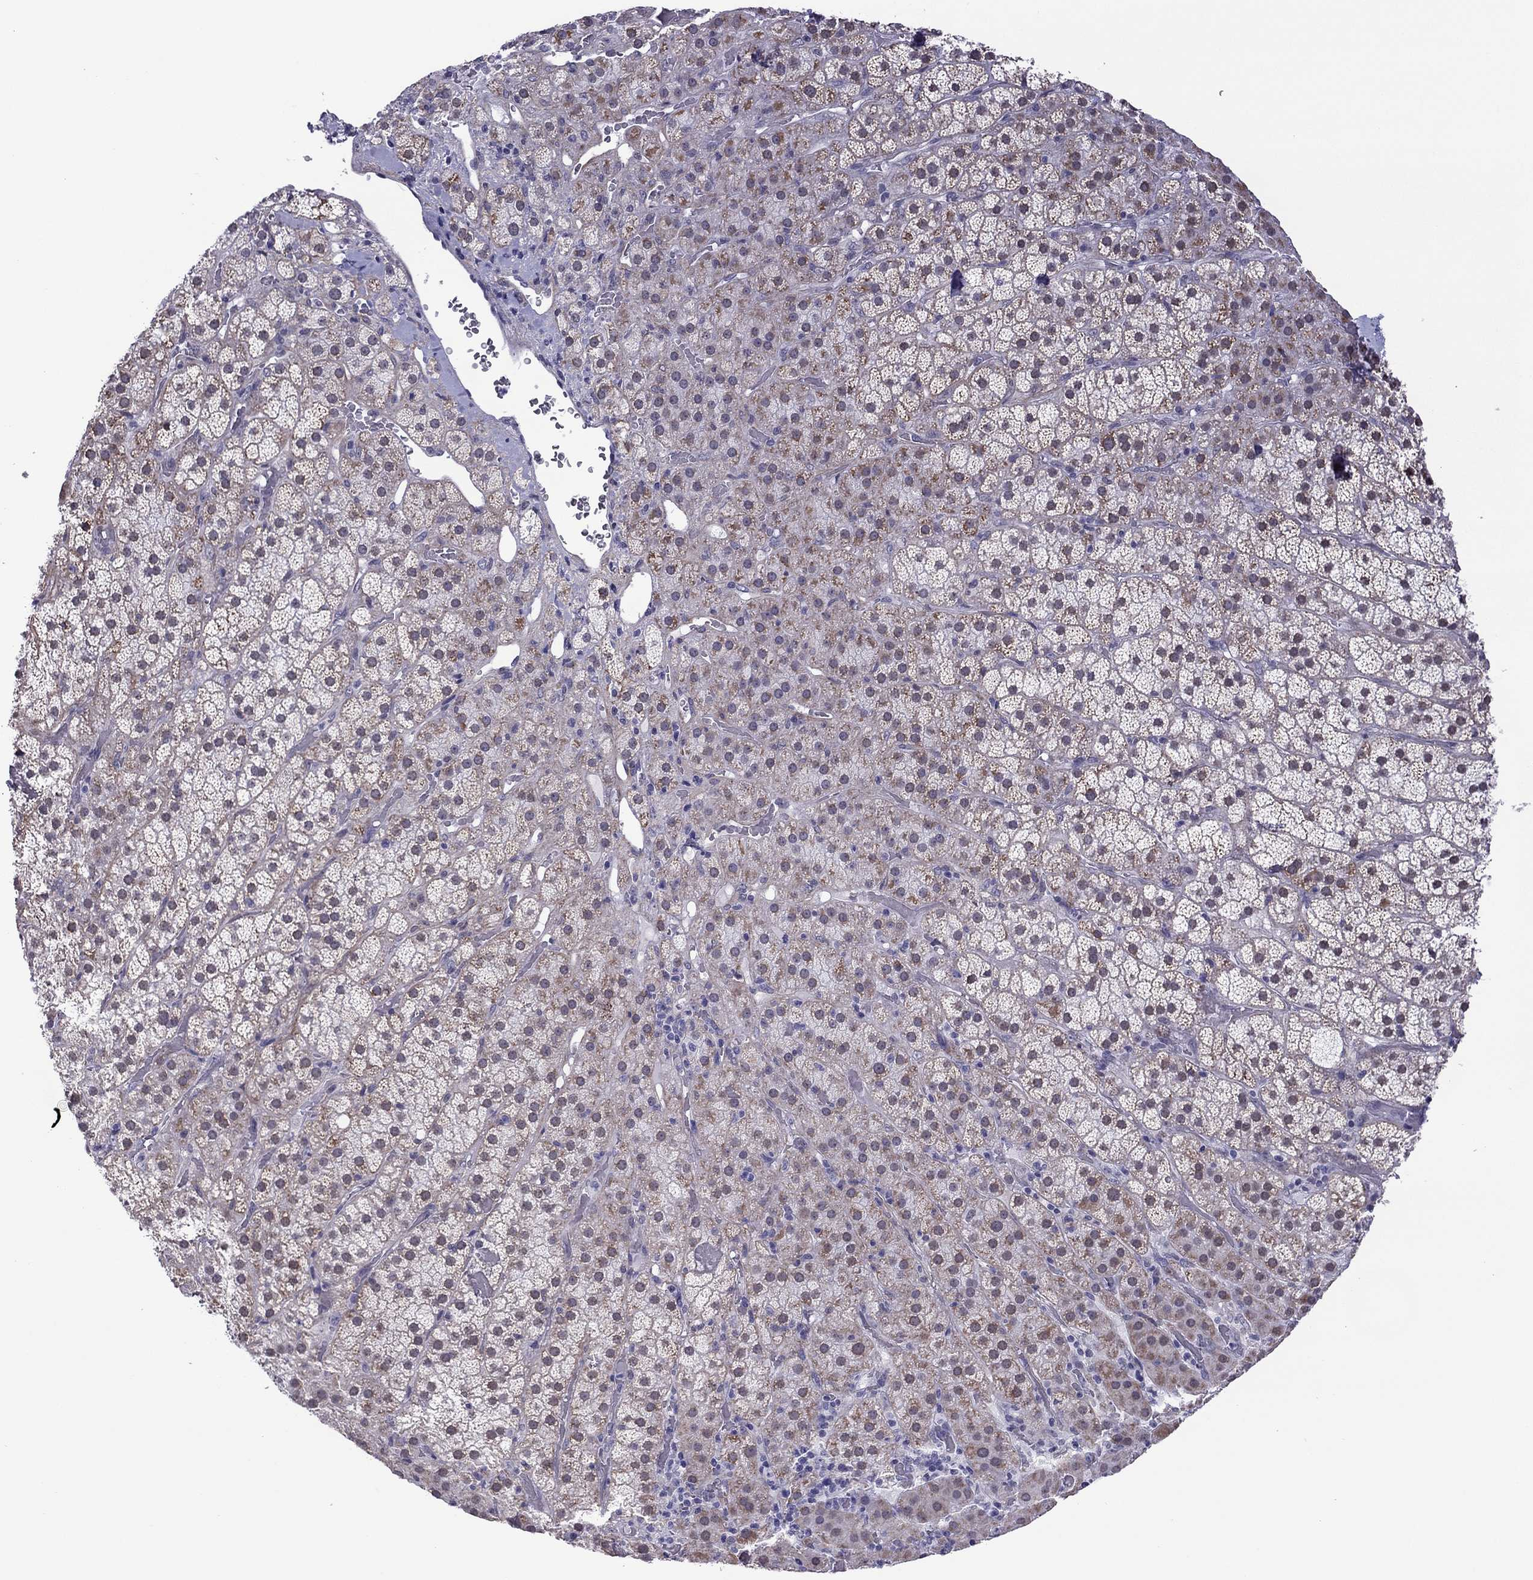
{"staining": {"intensity": "moderate", "quantity": "<25%", "location": "cytoplasmic/membranous"}, "tissue": "adrenal gland", "cell_type": "Glandular cells", "image_type": "normal", "snomed": [{"axis": "morphology", "description": "Normal tissue, NOS"}, {"axis": "topography", "description": "Adrenal gland"}], "caption": "Unremarkable adrenal gland demonstrates moderate cytoplasmic/membranous expression in approximately <25% of glandular cells, visualized by immunohistochemistry.", "gene": "ZNF646", "patient": {"sex": "male", "age": 57}}